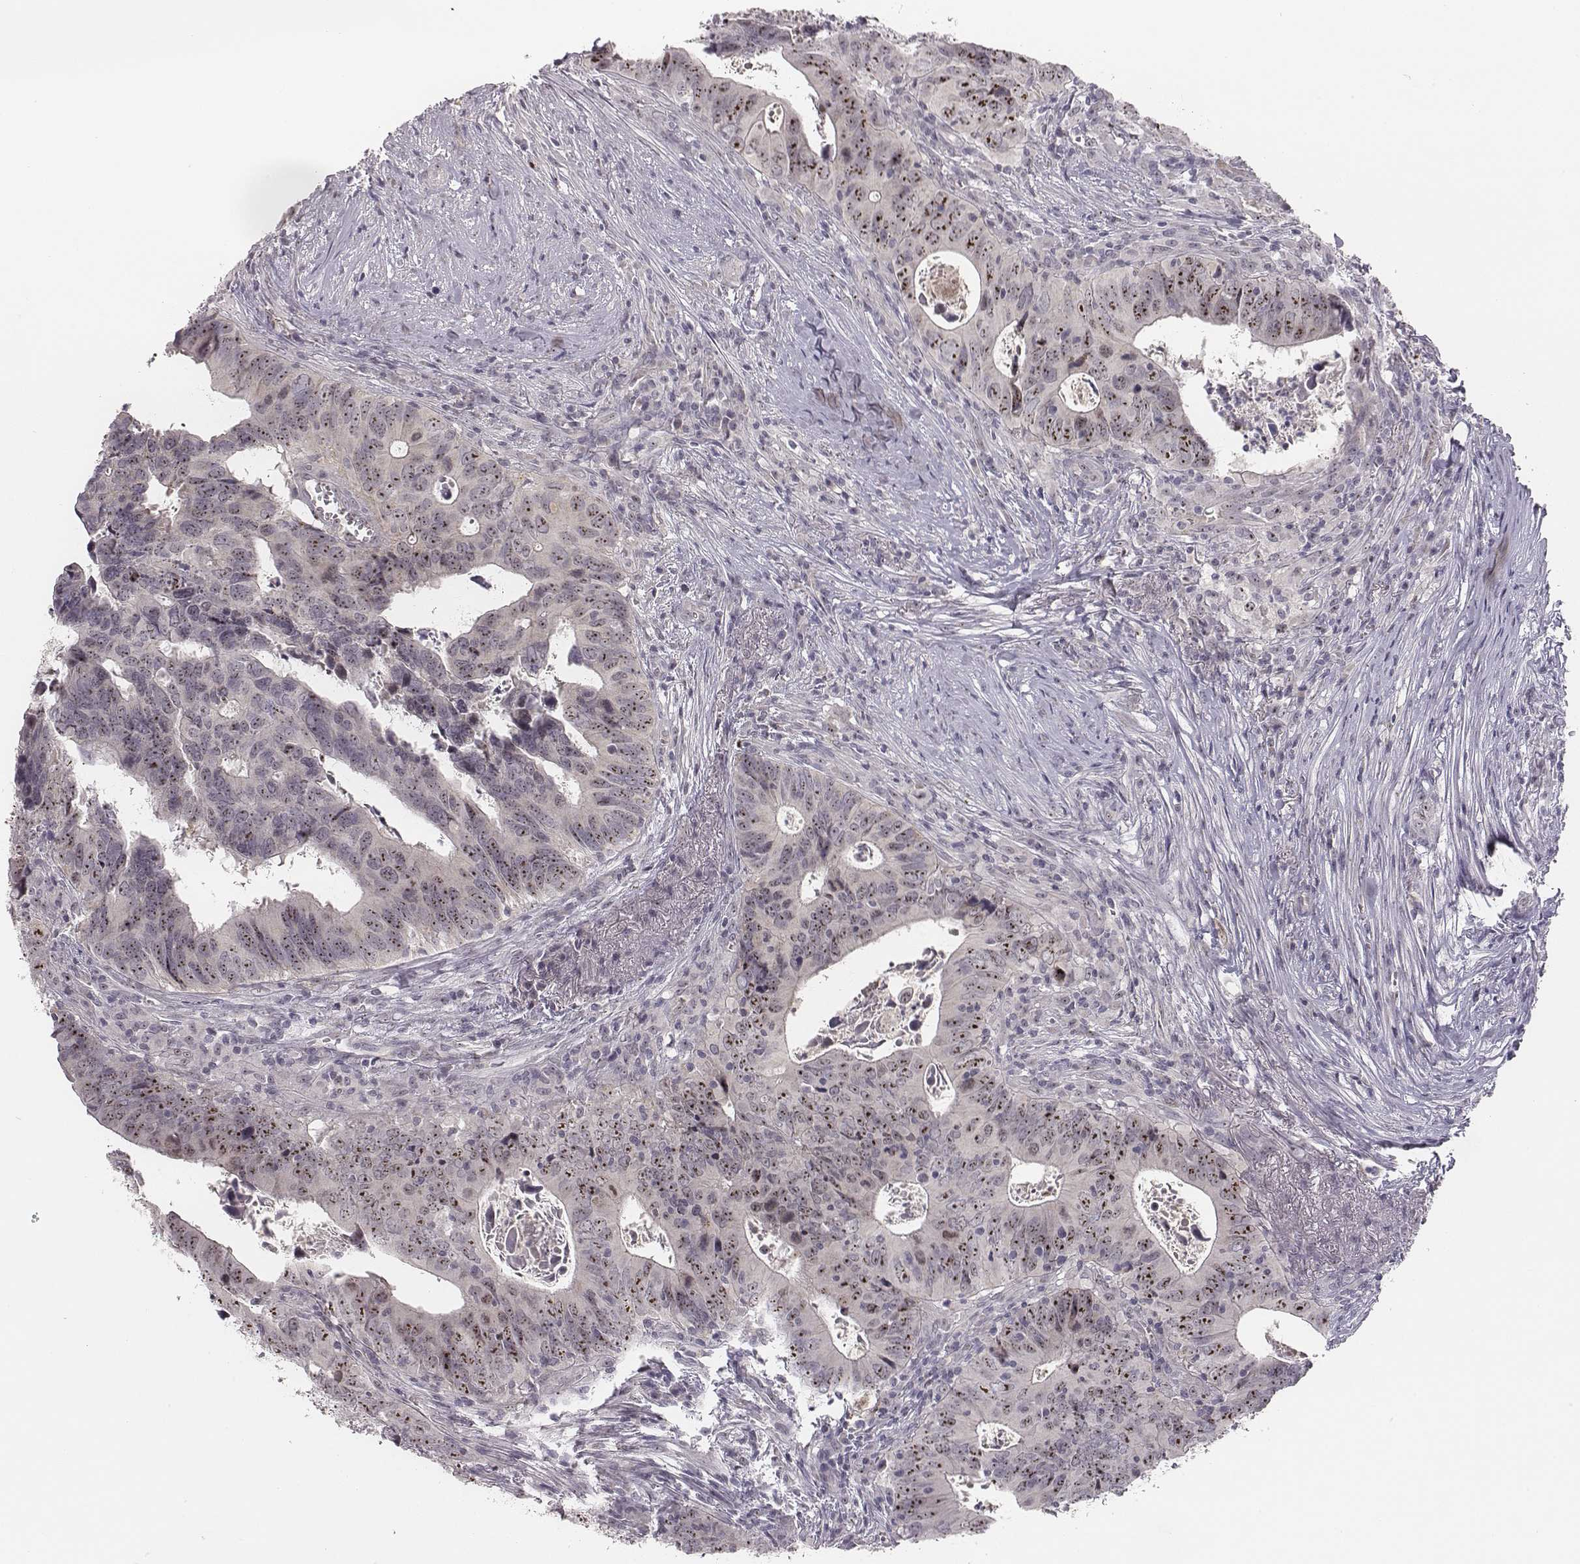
{"staining": {"intensity": "strong", "quantity": ">75%", "location": "nuclear"}, "tissue": "colorectal cancer", "cell_type": "Tumor cells", "image_type": "cancer", "snomed": [{"axis": "morphology", "description": "Adenocarcinoma, NOS"}, {"axis": "topography", "description": "Colon"}], "caption": "A high amount of strong nuclear positivity is identified in about >75% of tumor cells in adenocarcinoma (colorectal) tissue.", "gene": "NIFK", "patient": {"sex": "female", "age": 82}}